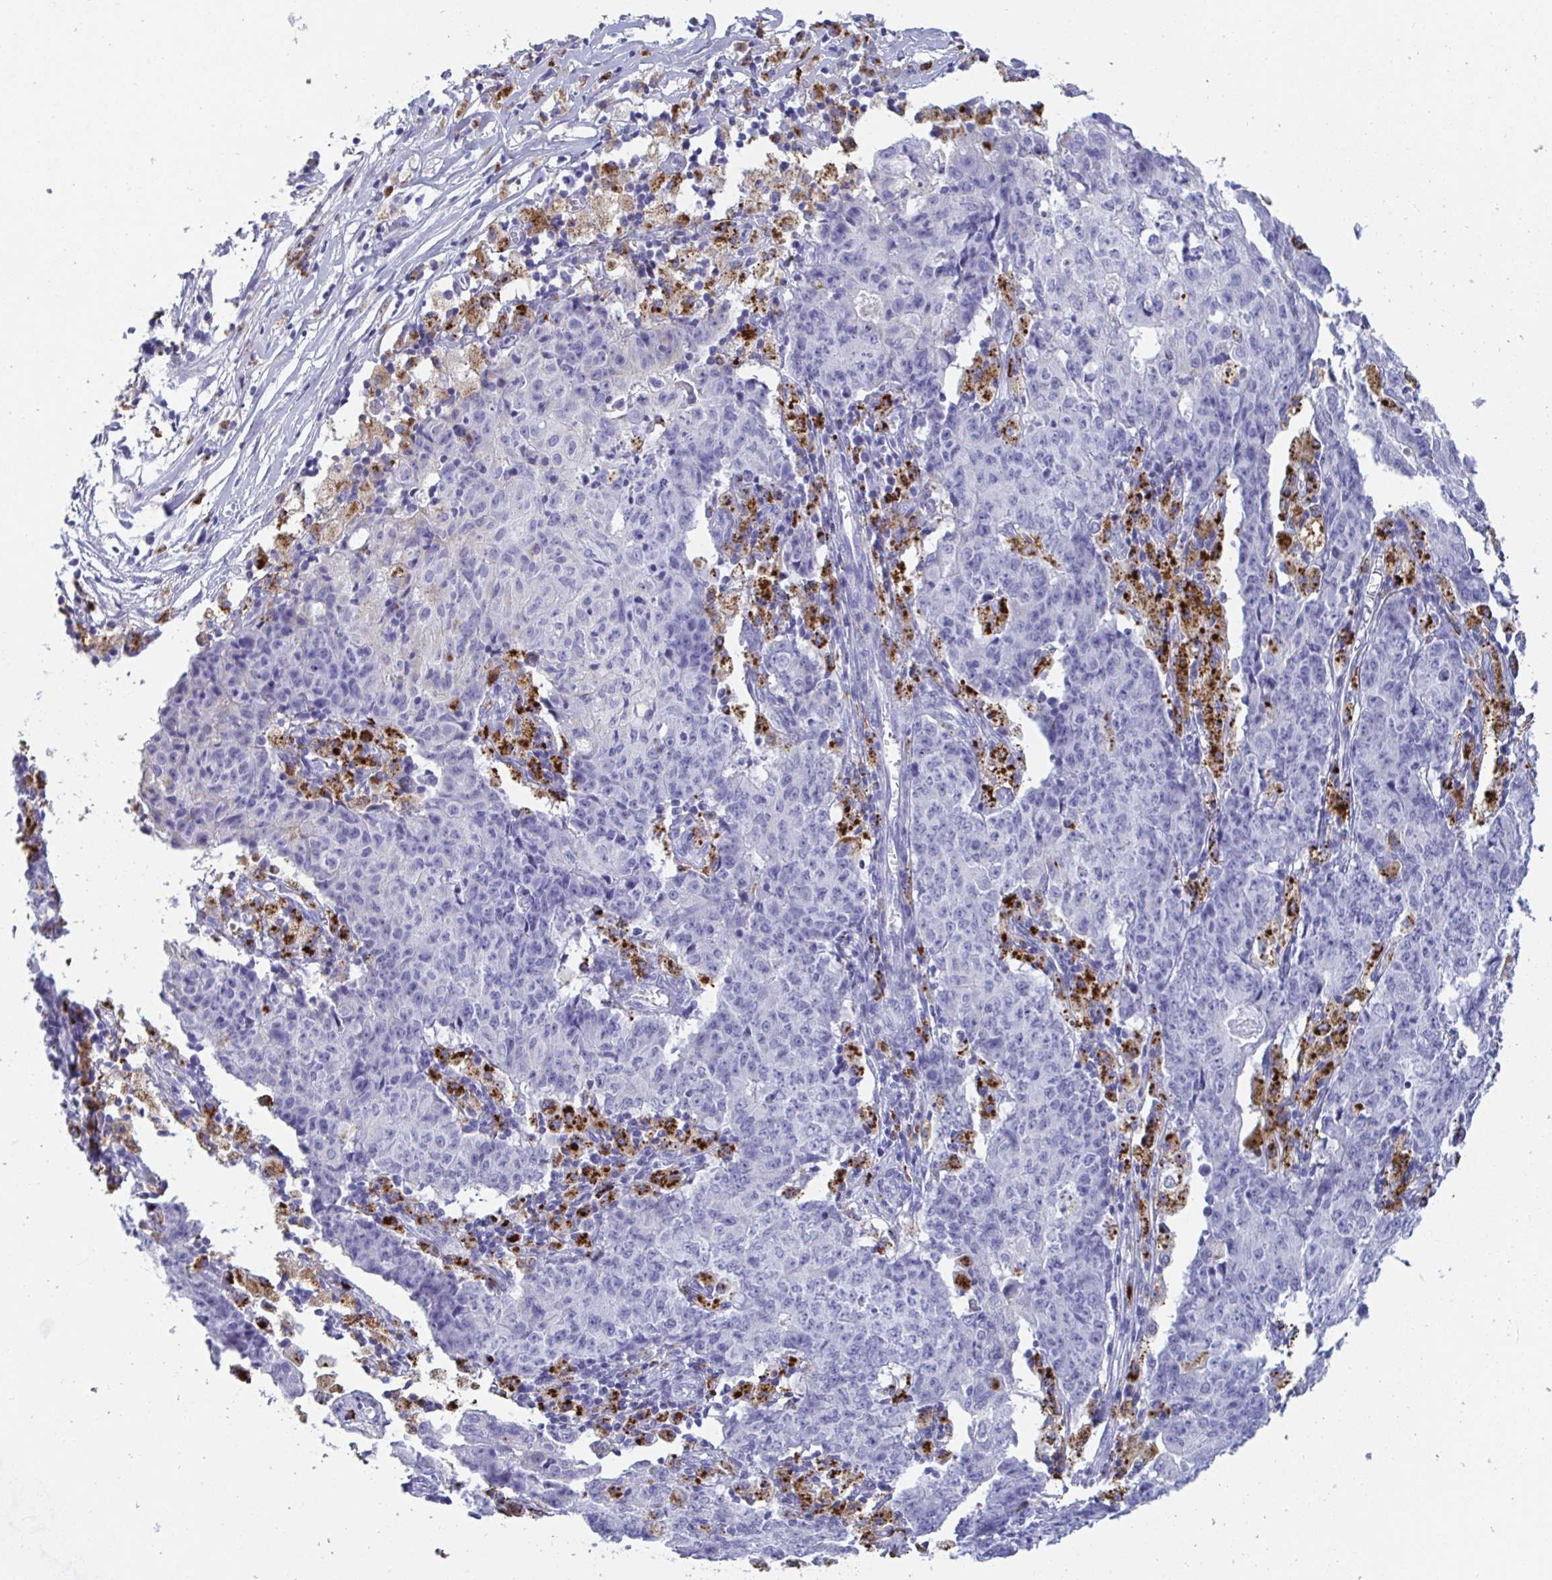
{"staining": {"intensity": "negative", "quantity": "none", "location": "none"}, "tissue": "ovarian cancer", "cell_type": "Tumor cells", "image_type": "cancer", "snomed": [{"axis": "morphology", "description": "Carcinoma, endometroid"}, {"axis": "topography", "description": "Ovary"}], "caption": "This is an immunohistochemistry (IHC) micrograph of human ovarian endometroid carcinoma. There is no positivity in tumor cells.", "gene": "CPVL", "patient": {"sex": "female", "age": 42}}